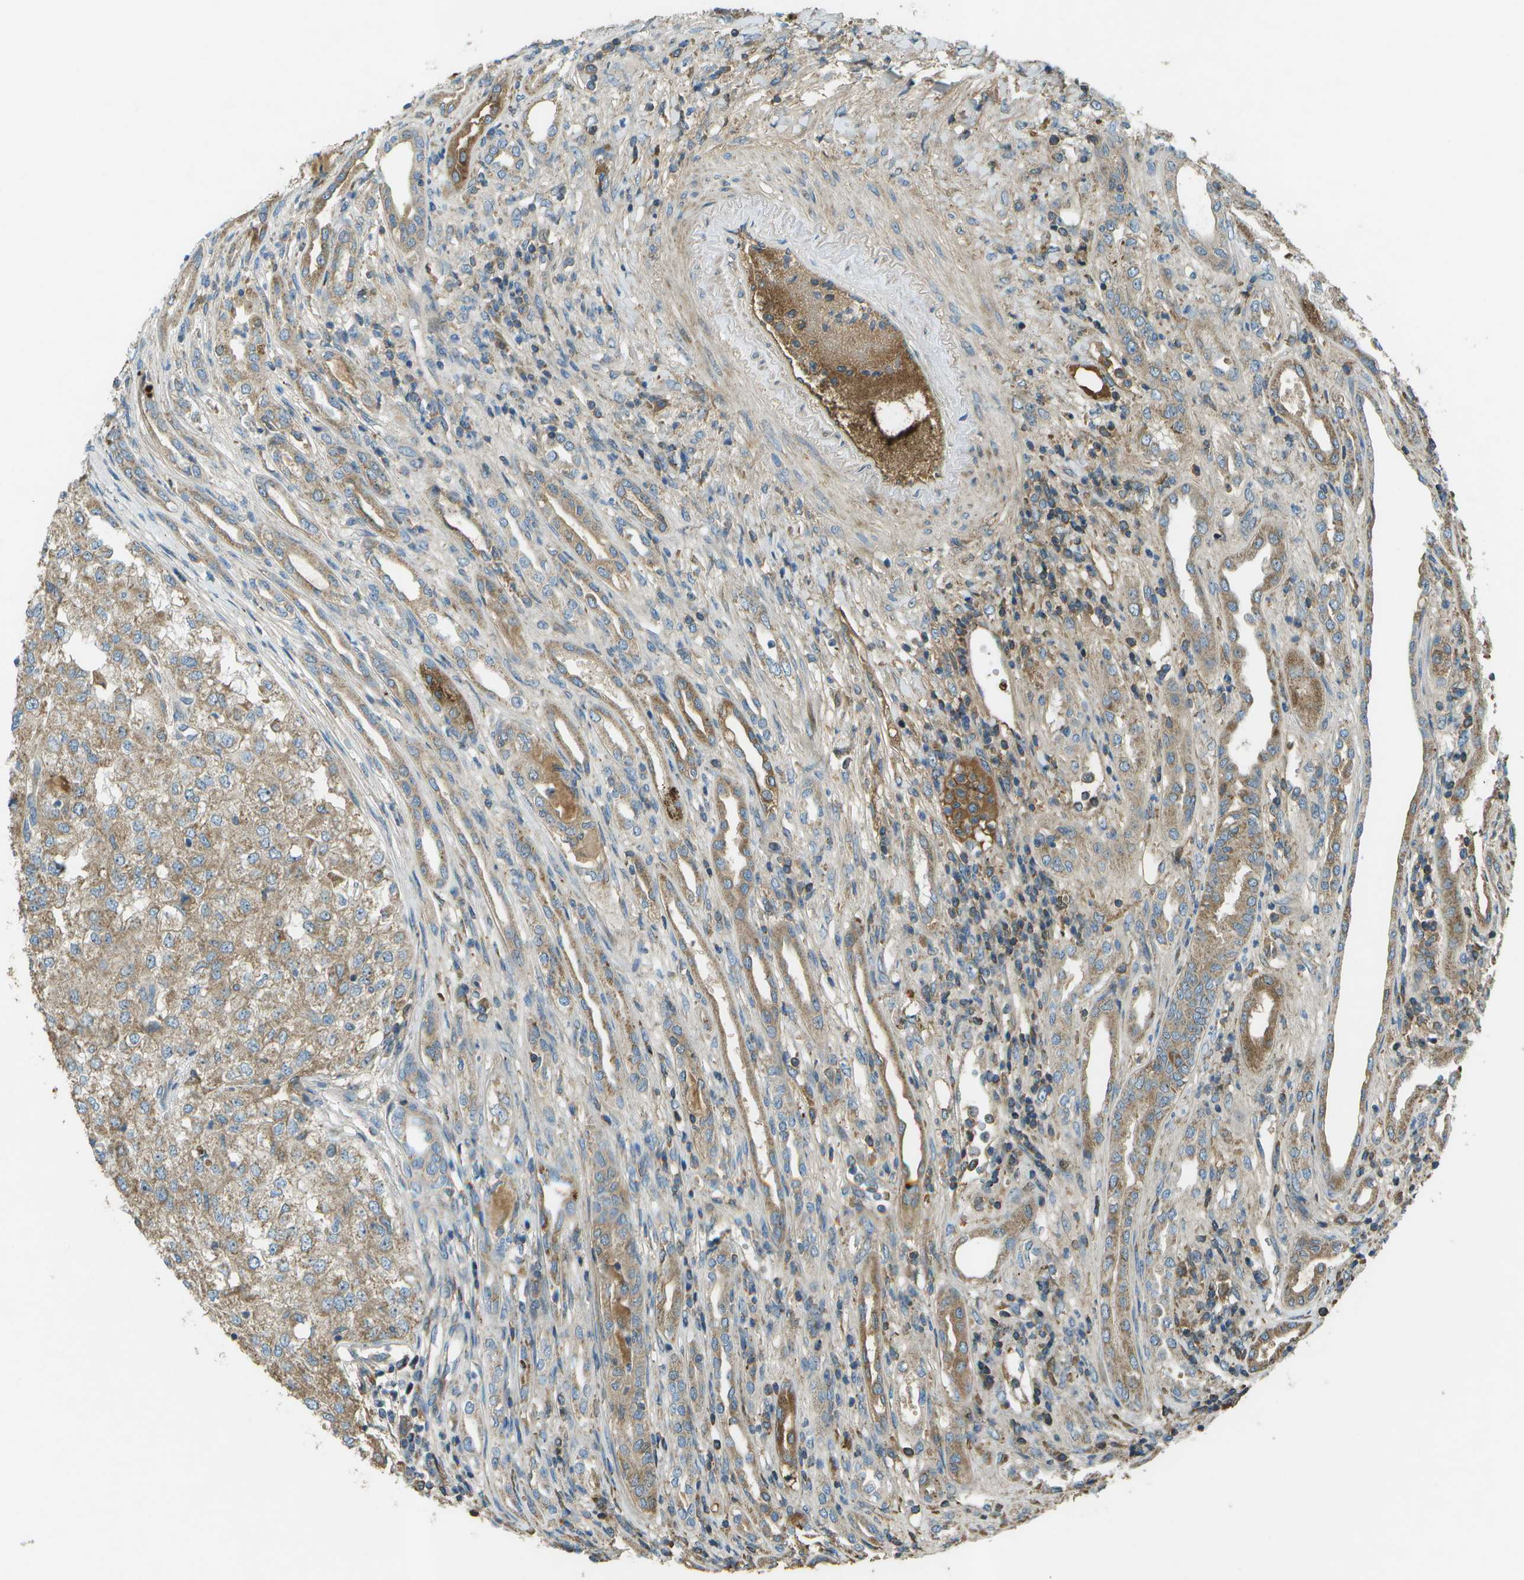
{"staining": {"intensity": "weak", "quantity": ">75%", "location": "cytoplasmic/membranous"}, "tissue": "renal cancer", "cell_type": "Tumor cells", "image_type": "cancer", "snomed": [{"axis": "morphology", "description": "Adenocarcinoma, NOS"}, {"axis": "topography", "description": "Kidney"}], "caption": "Adenocarcinoma (renal) stained for a protein demonstrates weak cytoplasmic/membranous positivity in tumor cells. The protein of interest is shown in brown color, while the nuclei are stained blue.", "gene": "PXYLP1", "patient": {"sex": "female", "age": 54}}